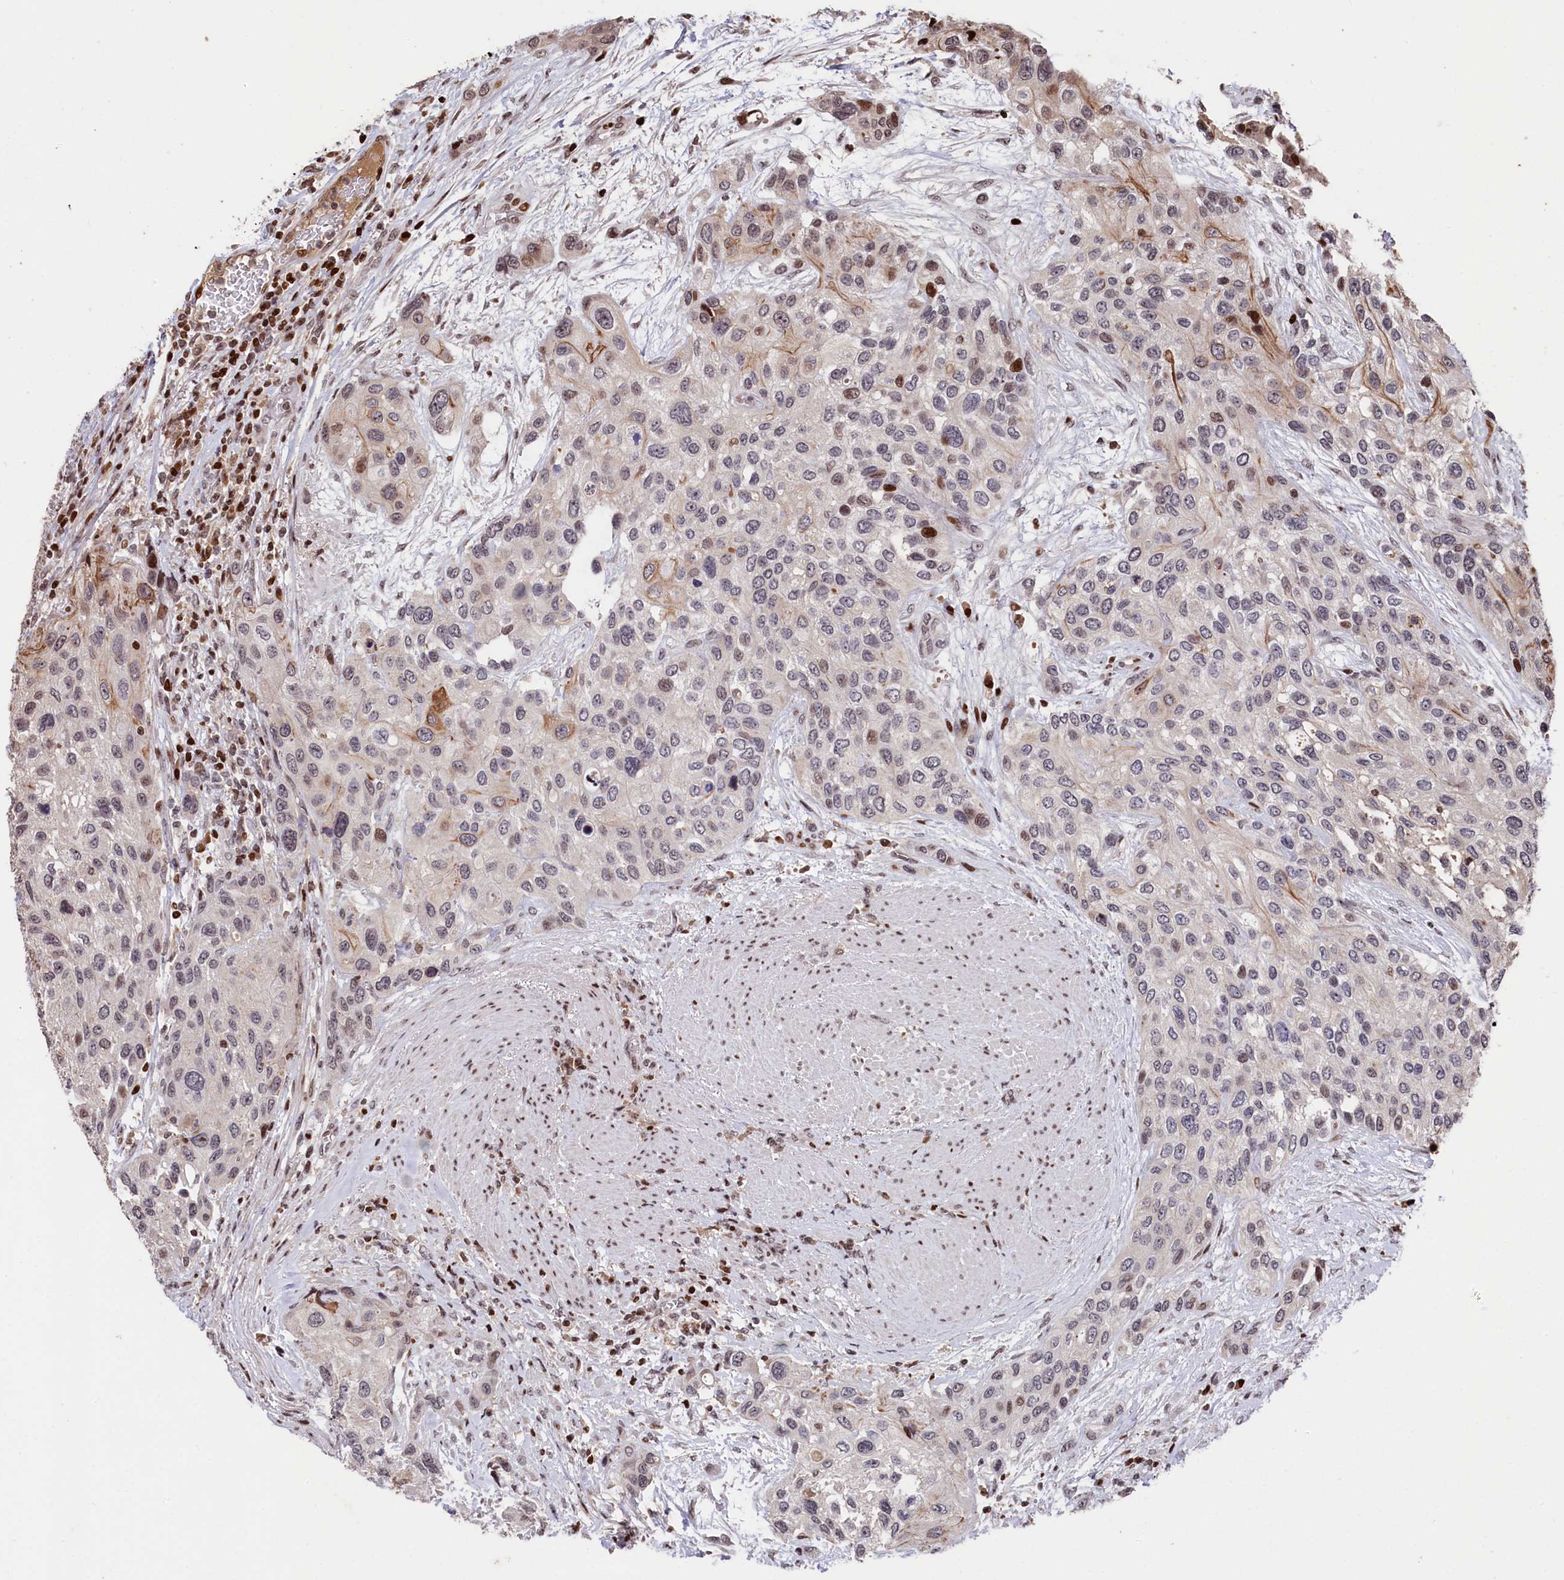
{"staining": {"intensity": "moderate", "quantity": "<25%", "location": "cytoplasmic/membranous,nuclear"}, "tissue": "urothelial cancer", "cell_type": "Tumor cells", "image_type": "cancer", "snomed": [{"axis": "morphology", "description": "Normal tissue, NOS"}, {"axis": "morphology", "description": "Urothelial carcinoma, High grade"}, {"axis": "topography", "description": "Vascular tissue"}, {"axis": "topography", "description": "Urinary bladder"}], "caption": "Urothelial cancer stained with a protein marker shows moderate staining in tumor cells.", "gene": "MCF2L2", "patient": {"sex": "female", "age": 56}}